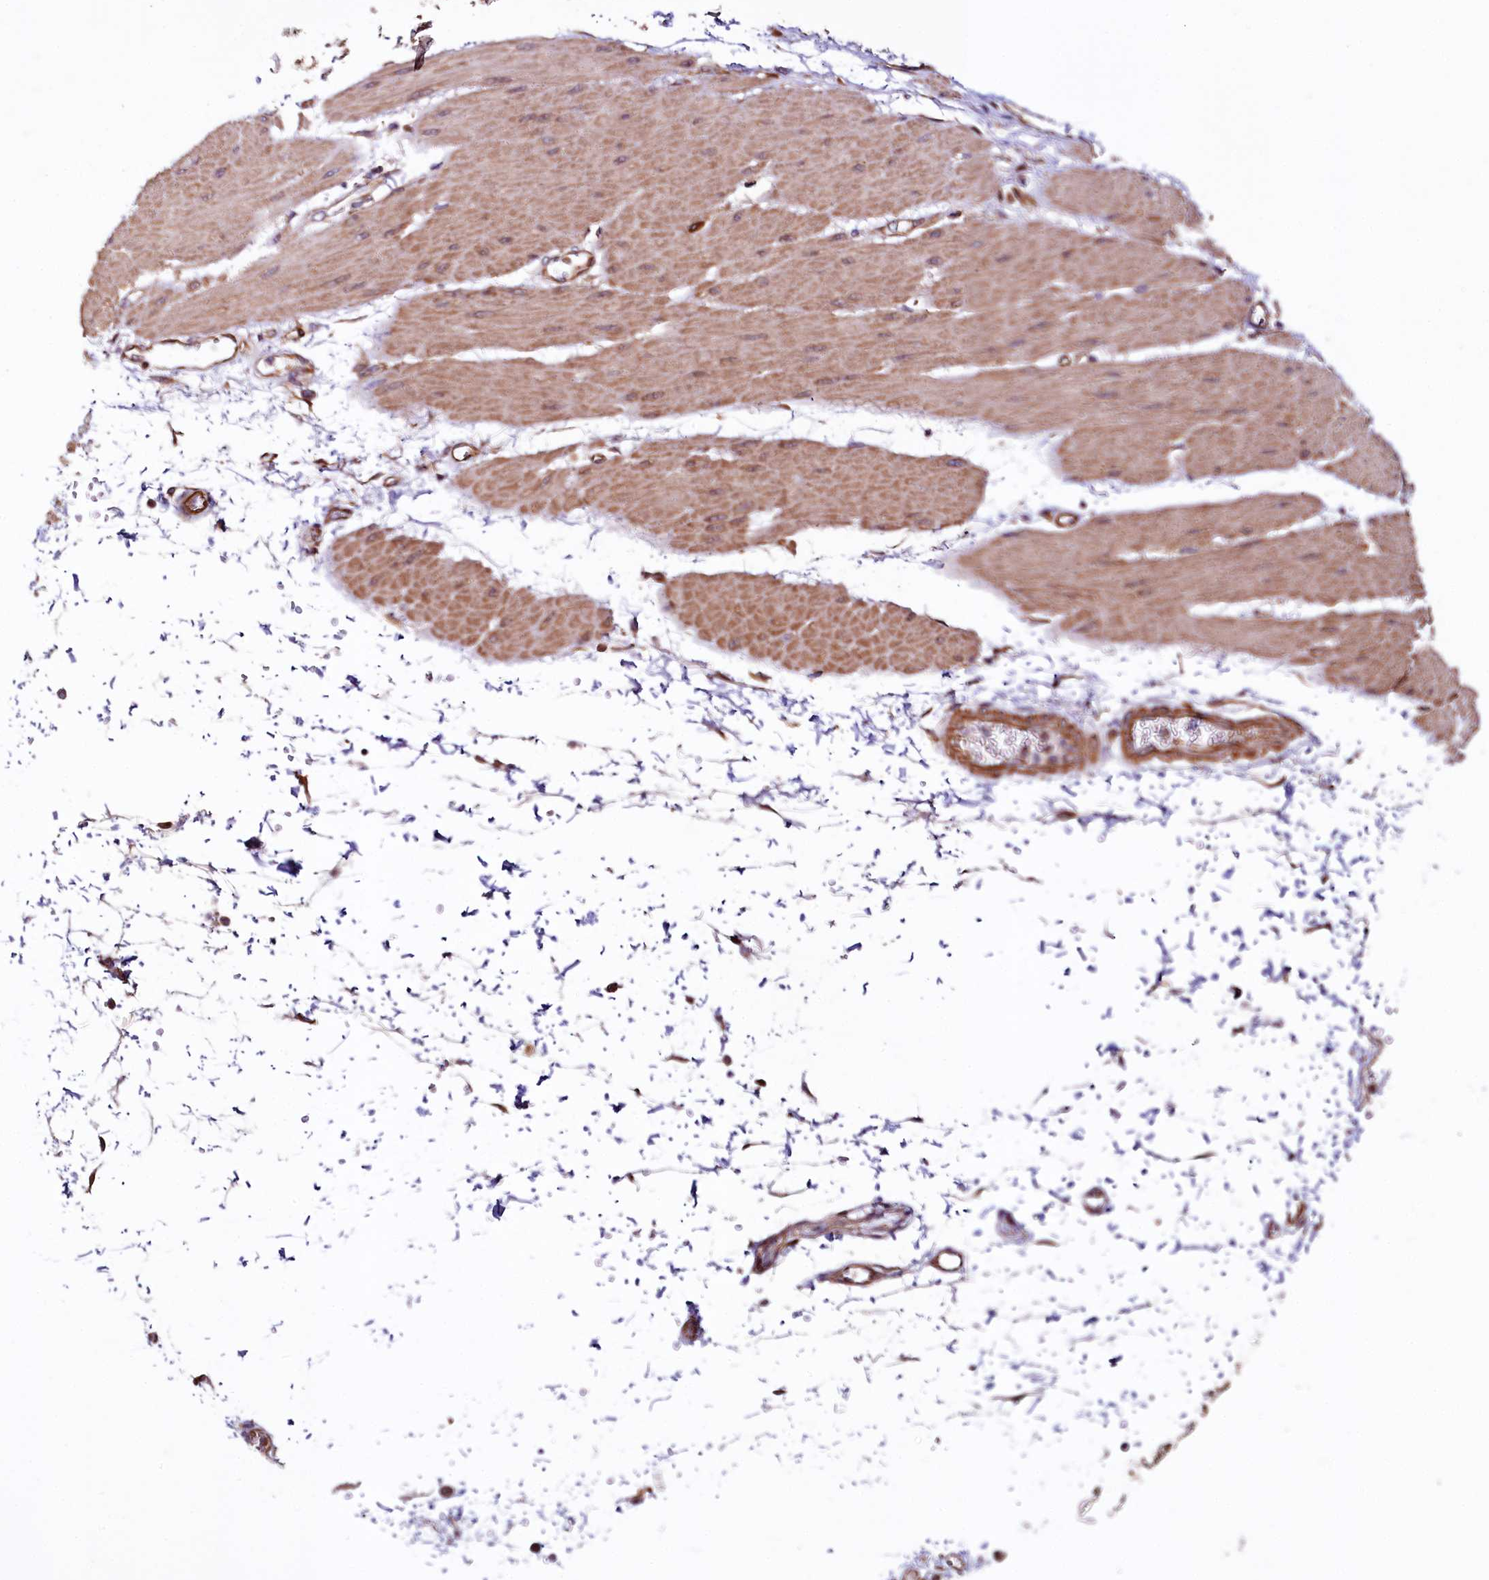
{"staining": {"intensity": "strong", "quantity": "<25%", "location": "cytoplasmic/membranous"}, "tissue": "esophagus", "cell_type": "Squamous epithelial cells", "image_type": "normal", "snomed": [{"axis": "morphology", "description": "Normal tissue, NOS"}, {"axis": "topography", "description": "Esophagus"}], "caption": "Approximately <25% of squamous epithelial cells in normal human esophagus display strong cytoplasmic/membranous protein positivity as visualized by brown immunohistochemical staining.", "gene": "TTC12", "patient": {"sex": "male", "age": 60}}